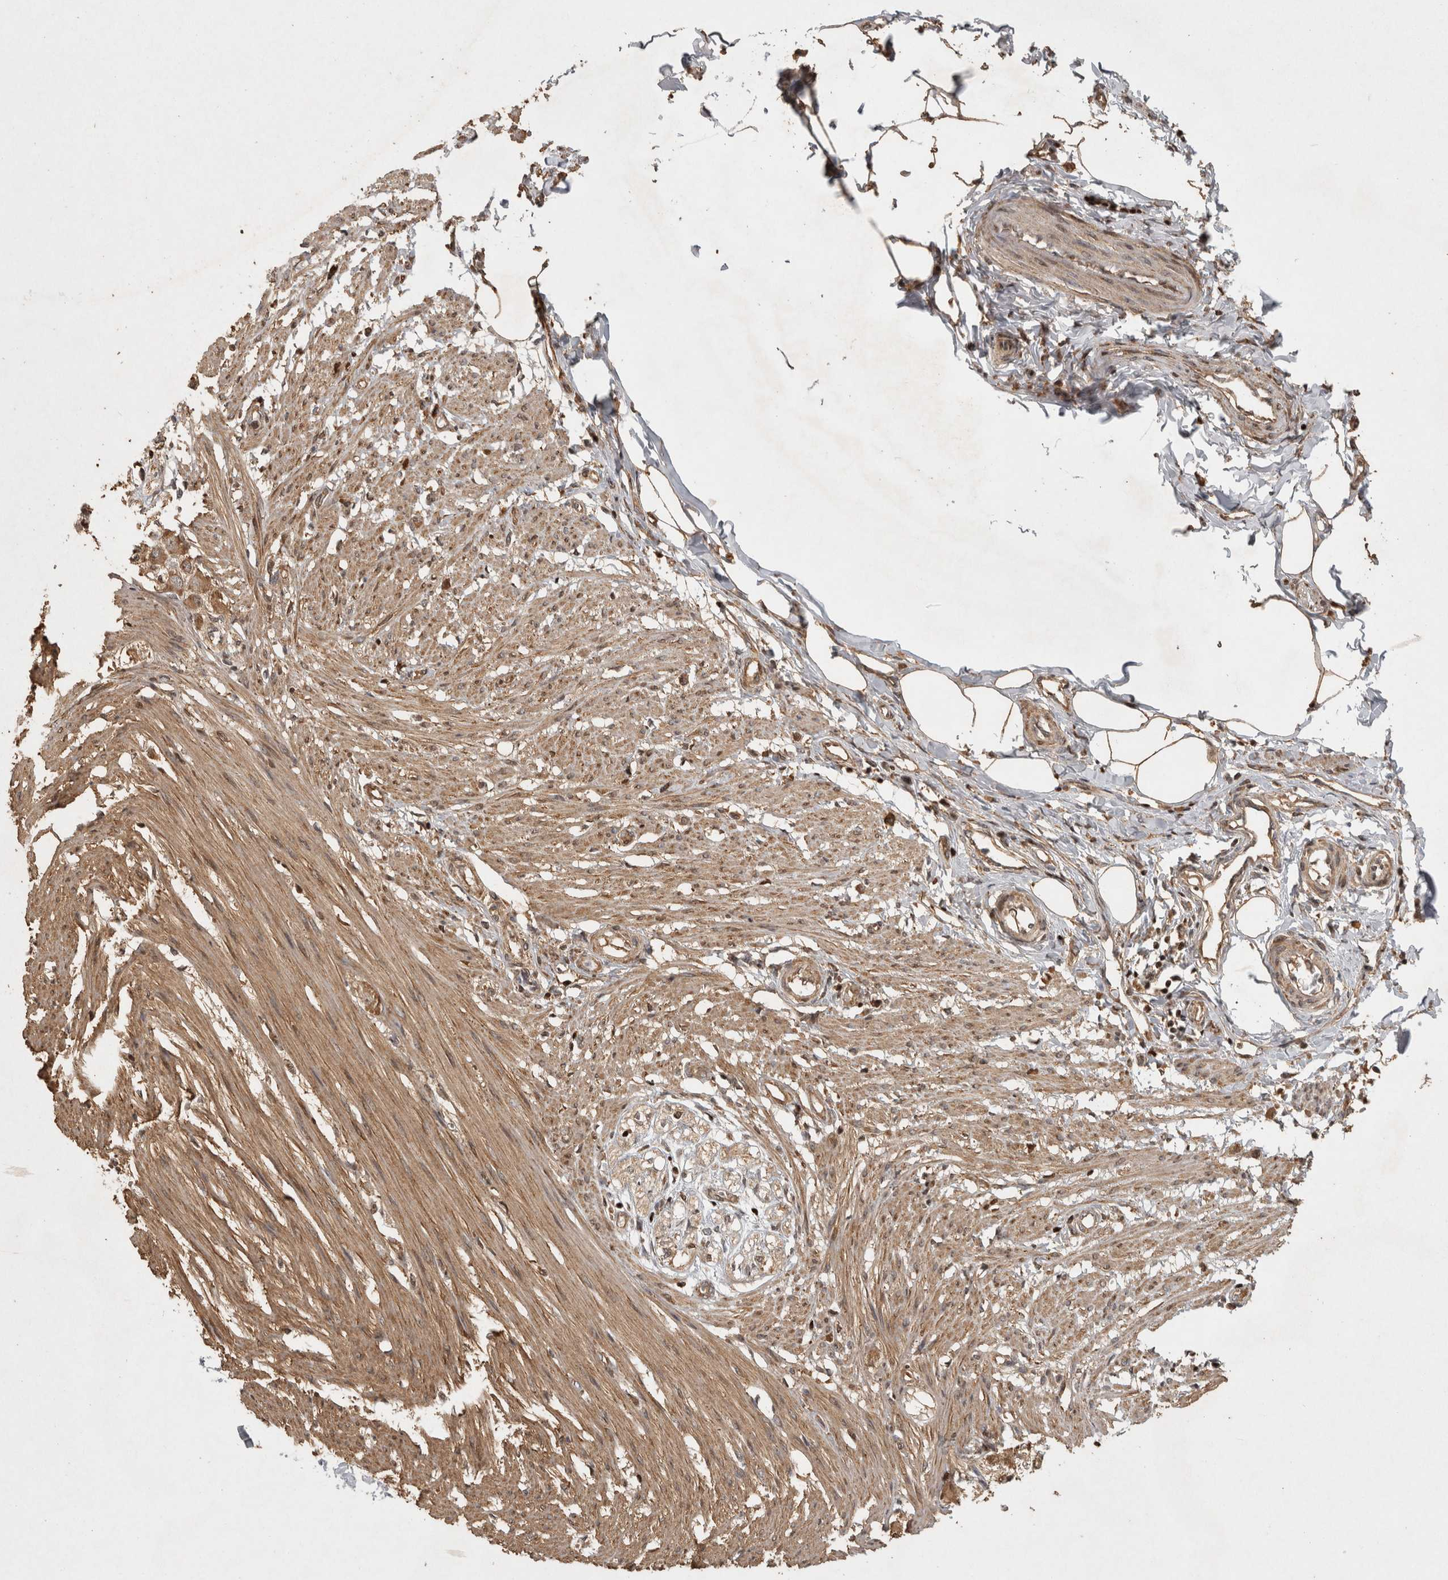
{"staining": {"intensity": "moderate", "quantity": ">75%", "location": "cytoplasmic/membranous"}, "tissue": "smooth muscle", "cell_type": "Smooth muscle cells", "image_type": "normal", "snomed": [{"axis": "morphology", "description": "Normal tissue, NOS"}, {"axis": "morphology", "description": "Adenocarcinoma, NOS"}, {"axis": "topography", "description": "Smooth muscle"}, {"axis": "topography", "description": "Colon"}], "caption": "Immunohistochemistry (IHC) (DAB (3,3'-diaminobenzidine)) staining of benign human smooth muscle shows moderate cytoplasmic/membranous protein staining in about >75% of smooth muscle cells. (Brightfield microscopy of DAB IHC at high magnification).", "gene": "KDM8", "patient": {"sex": "male", "age": 14}}